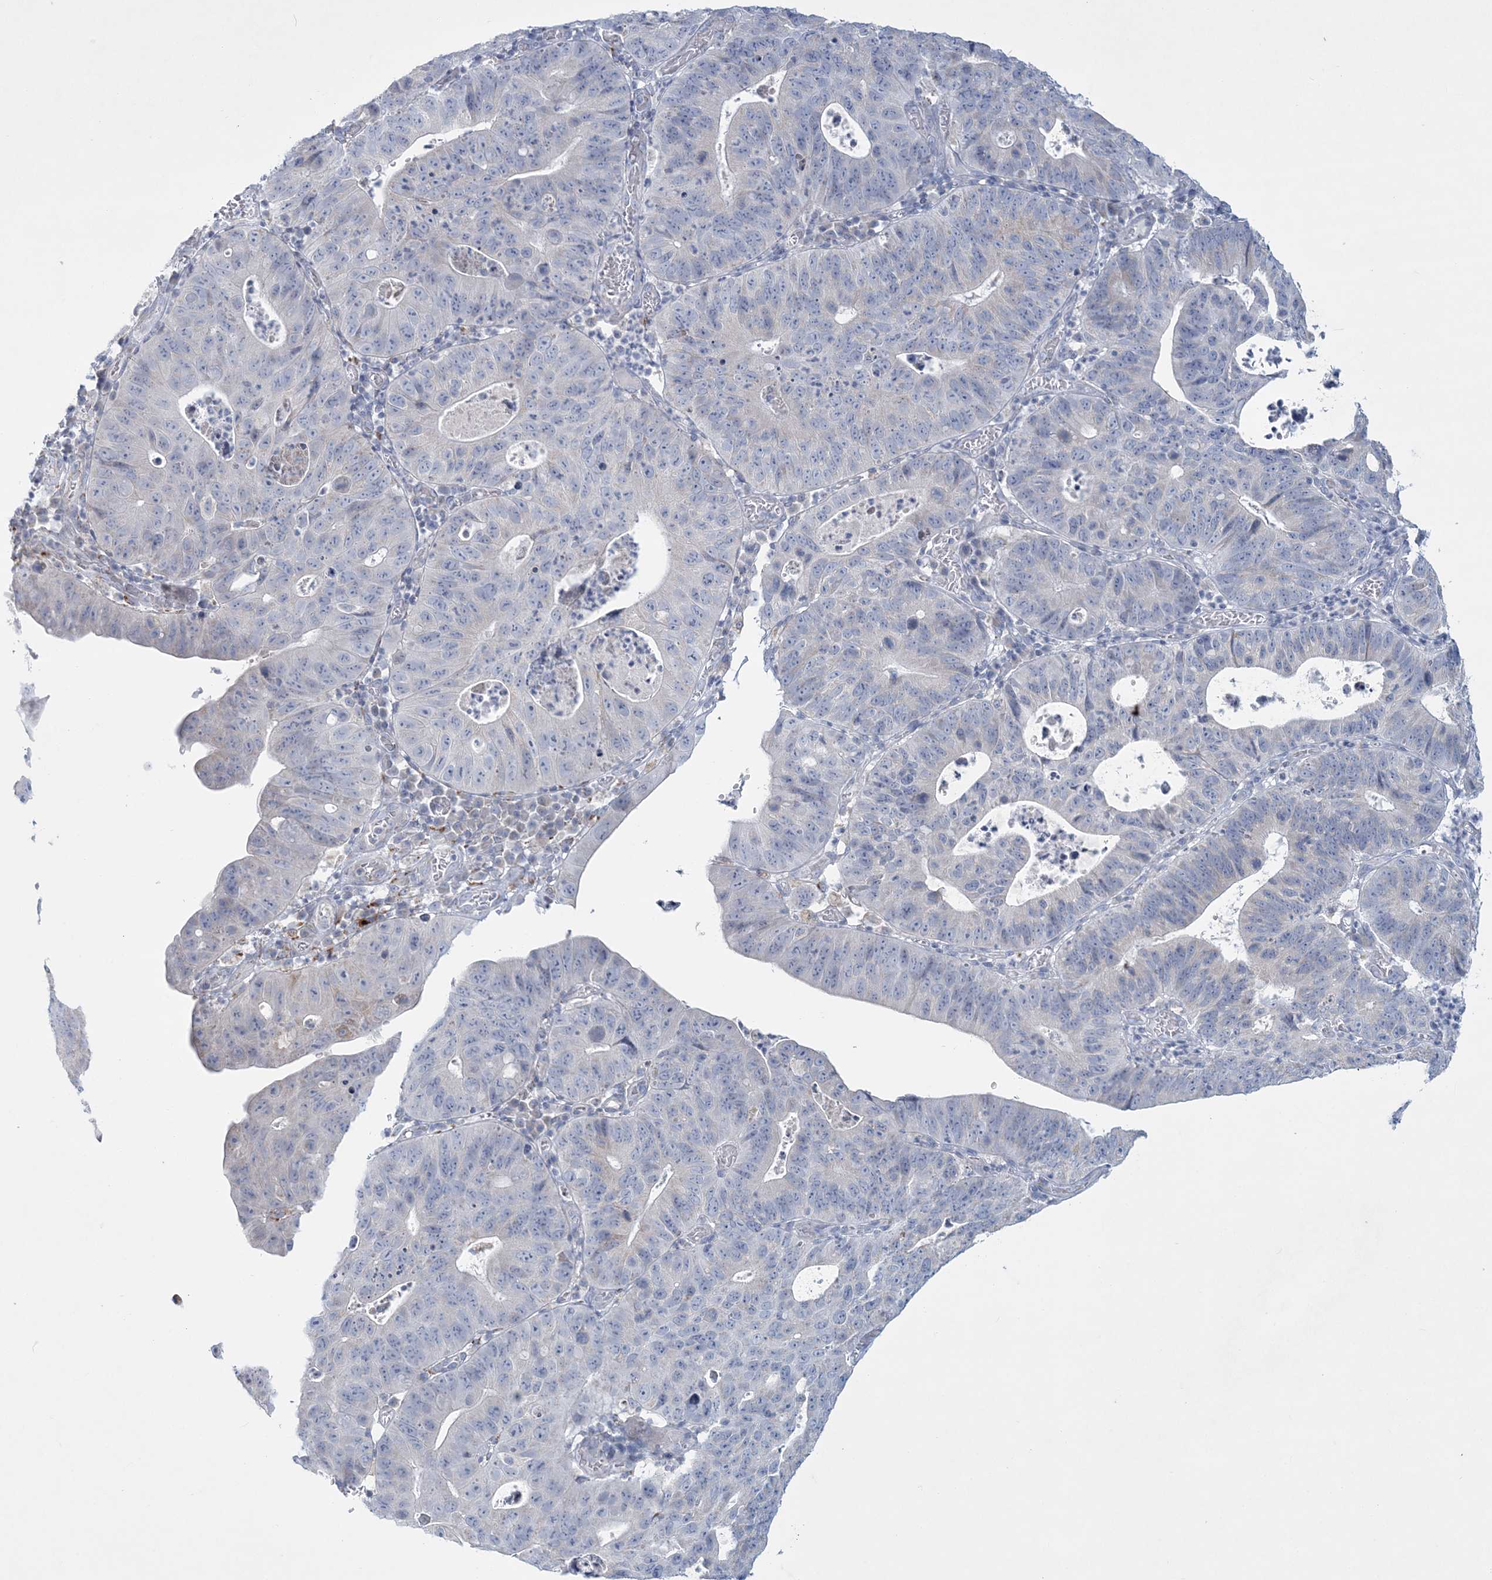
{"staining": {"intensity": "negative", "quantity": "none", "location": "none"}, "tissue": "stomach cancer", "cell_type": "Tumor cells", "image_type": "cancer", "snomed": [{"axis": "morphology", "description": "Adenocarcinoma, NOS"}, {"axis": "topography", "description": "Stomach"}], "caption": "A high-resolution histopathology image shows immunohistochemistry (IHC) staining of stomach adenocarcinoma, which exhibits no significant expression in tumor cells.", "gene": "TBC1D7", "patient": {"sex": "male", "age": 59}}